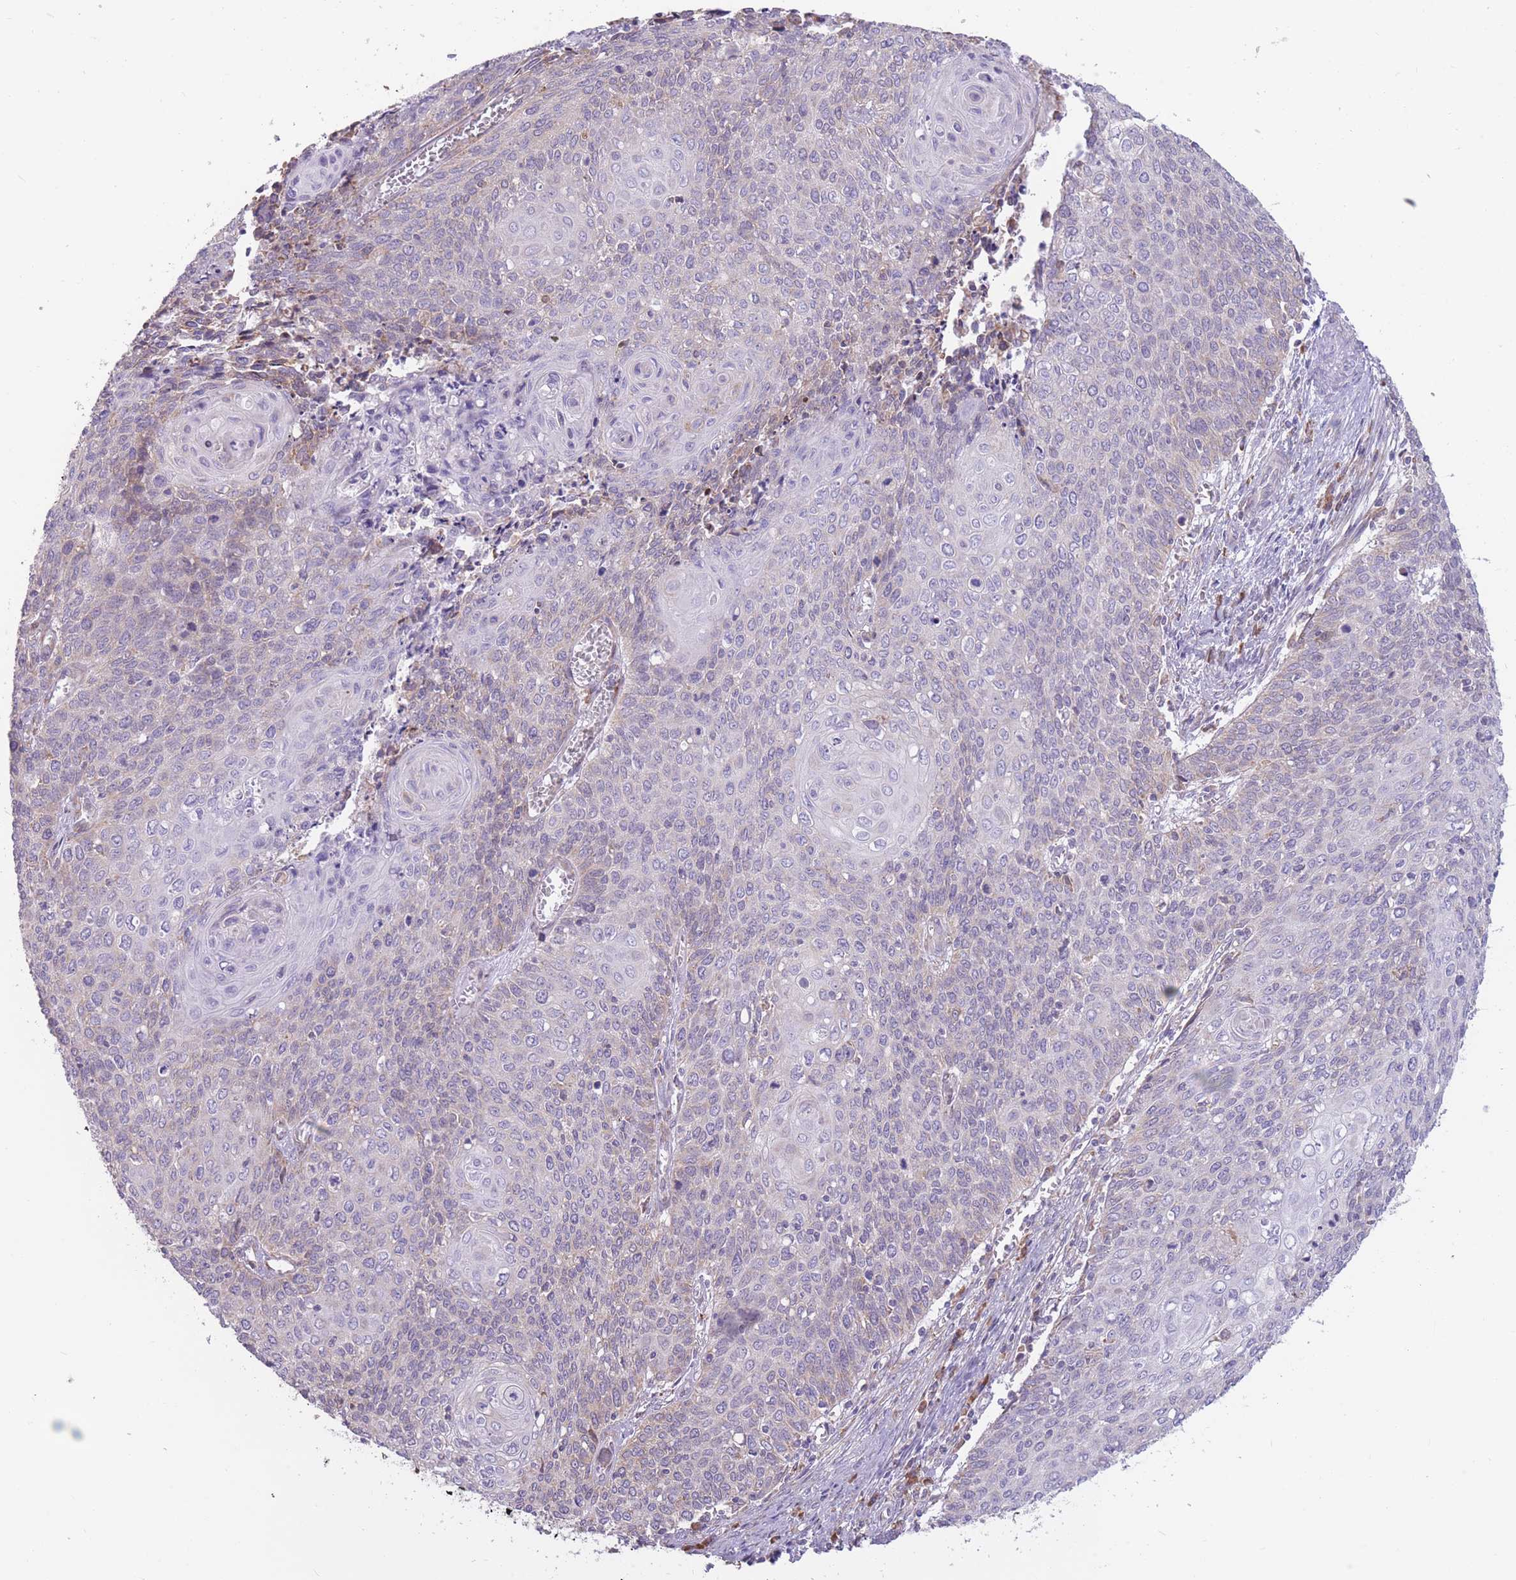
{"staining": {"intensity": "weak", "quantity": "<25%", "location": "cytoplasmic/membranous"}, "tissue": "cervical cancer", "cell_type": "Tumor cells", "image_type": "cancer", "snomed": [{"axis": "morphology", "description": "Squamous cell carcinoma, NOS"}, {"axis": "topography", "description": "Cervix"}], "caption": "An image of cervical squamous cell carcinoma stained for a protein shows no brown staining in tumor cells.", "gene": "TRAPPC5", "patient": {"sex": "female", "age": 39}}